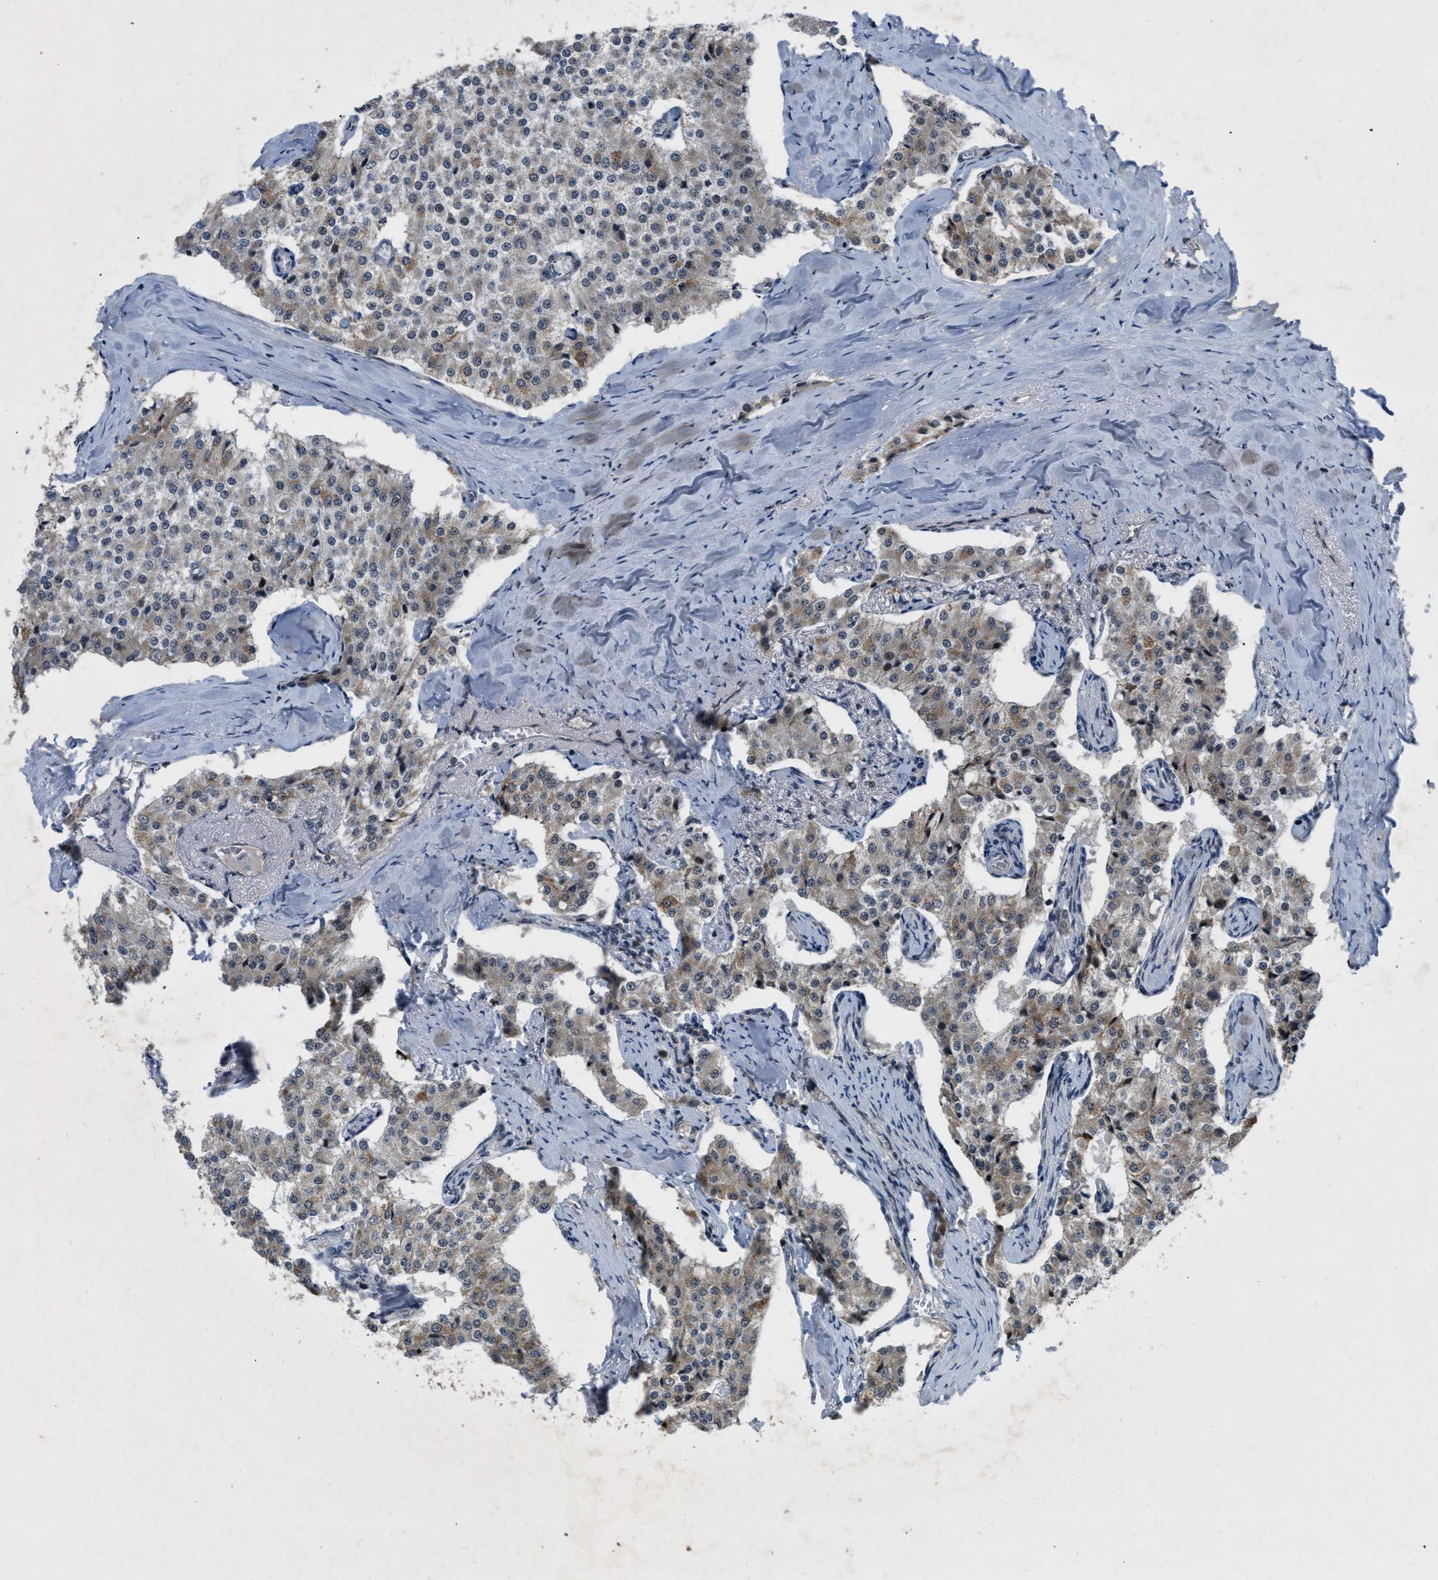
{"staining": {"intensity": "weak", "quantity": "25%-75%", "location": "cytoplasmic/membranous"}, "tissue": "carcinoid", "cell_type": "Tumor cells", "image_type": "cancer", "snomed": [{"axis": "morphology", "description": "Carcinoid, malignant, NOS"}, {"axis": "topography", "description": "Colon"}], "caption": "Carcinoid (malignant) stained with DAB IHC displays low levels of weak cytoplasmic/membranous staining in approximately 25%-75% of tumor cells. (IHC, brightfield microscopy, high magnification).", "gene": "ZNHIT1", "patient": {"sex": "female", "age": 52}}